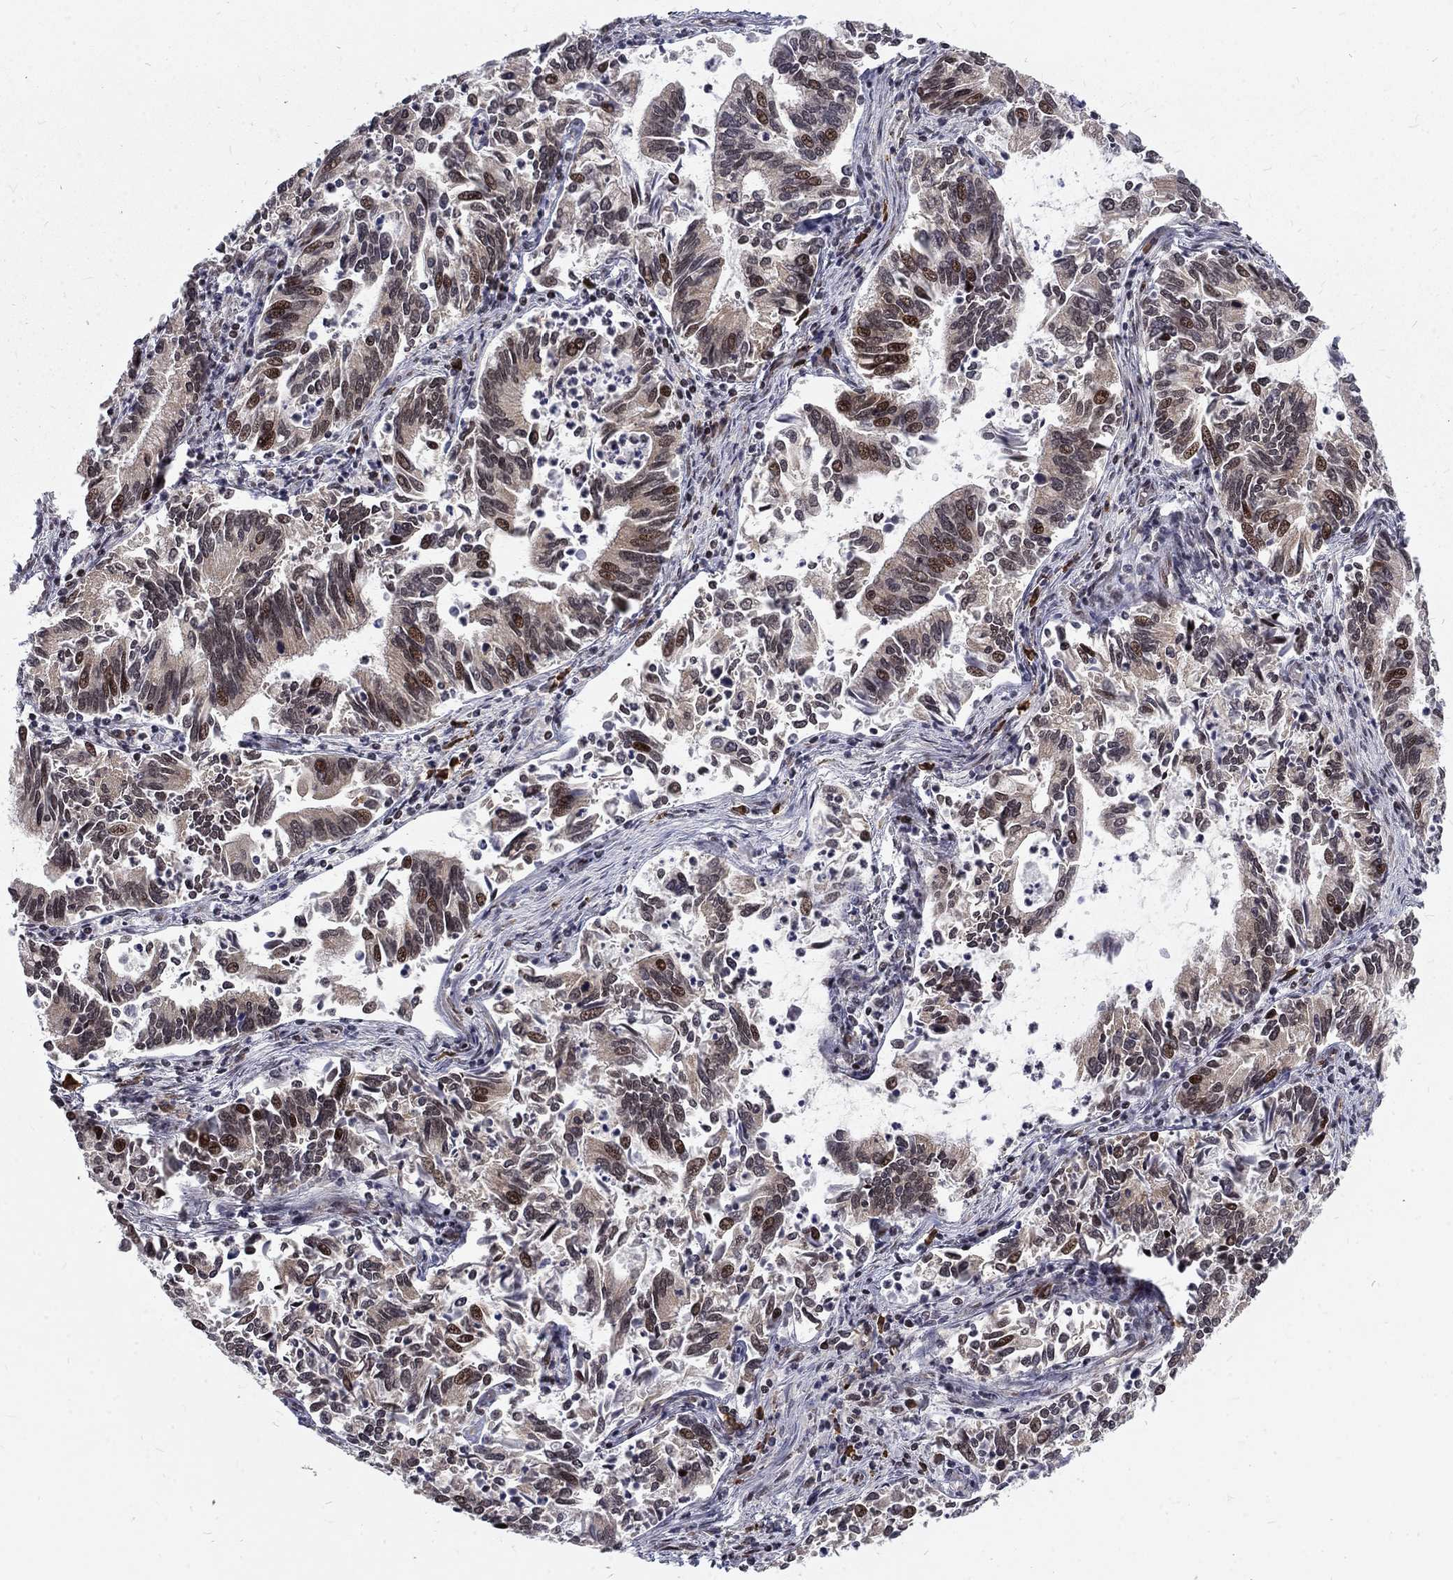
{"staining": {"intensity": "strong", "quantity": "<25%", "location": "nuclear"}, "tissue": "cervical cancer", "cell_type": "Tumor cells", "image_type": "cancer", "snomed": [{"axis": "morphology", "description": "Adenocarcinoma, NOS"}, {"axis": "topography", "description": "Cervix"}], "caption": "Immunohistochemical staining of human cervical cancer (adenocarcinoma) shows strong nuclear protein staining in about <25% of tumor cells.", "gene": "TCEAL1", "patient": {"sex": "female", "age": 42}}